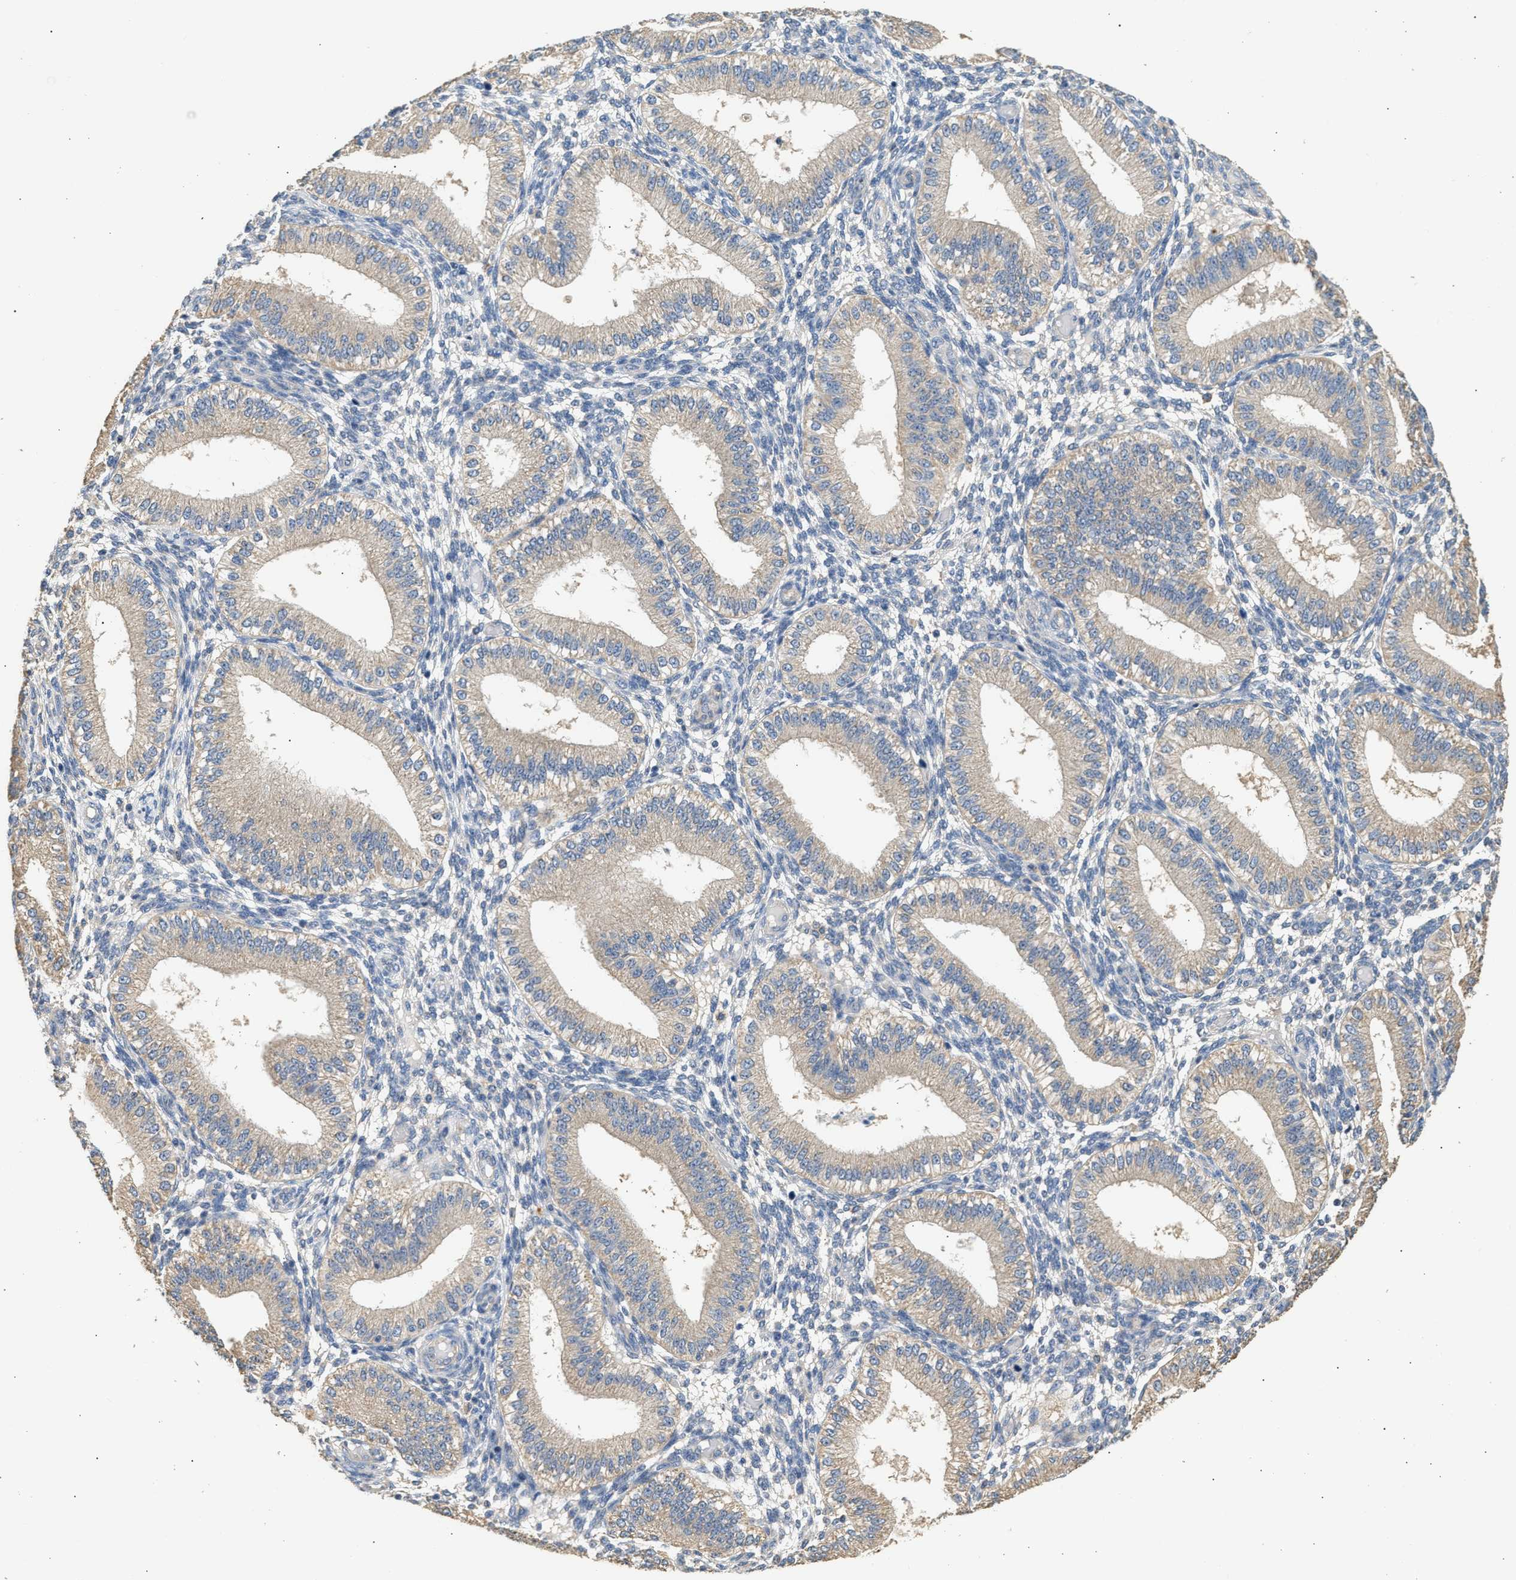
{"staining": {"intensity": "weak", "quantity": "<25%", "location": "cytoplasmic/membranous"}, "tissue": "endometrium", "cell_type": "Cells in endometrial stroma", "image_type": "normal", "snomed": [{"axis": "morphology", "description": "Normal tissue, NOS"}, {"axis": "topography", "description": "Endometrium"}], "caption": "This photomicrograph is of unremarkable endometrium stained with immunohistochemistry to label a protein in brown with the nuclei are counter-stained blue. There is no positivity in cells in endometrial stroma.", "gene": "WDR31", "patient": {"sex": "female", "age": 39}}